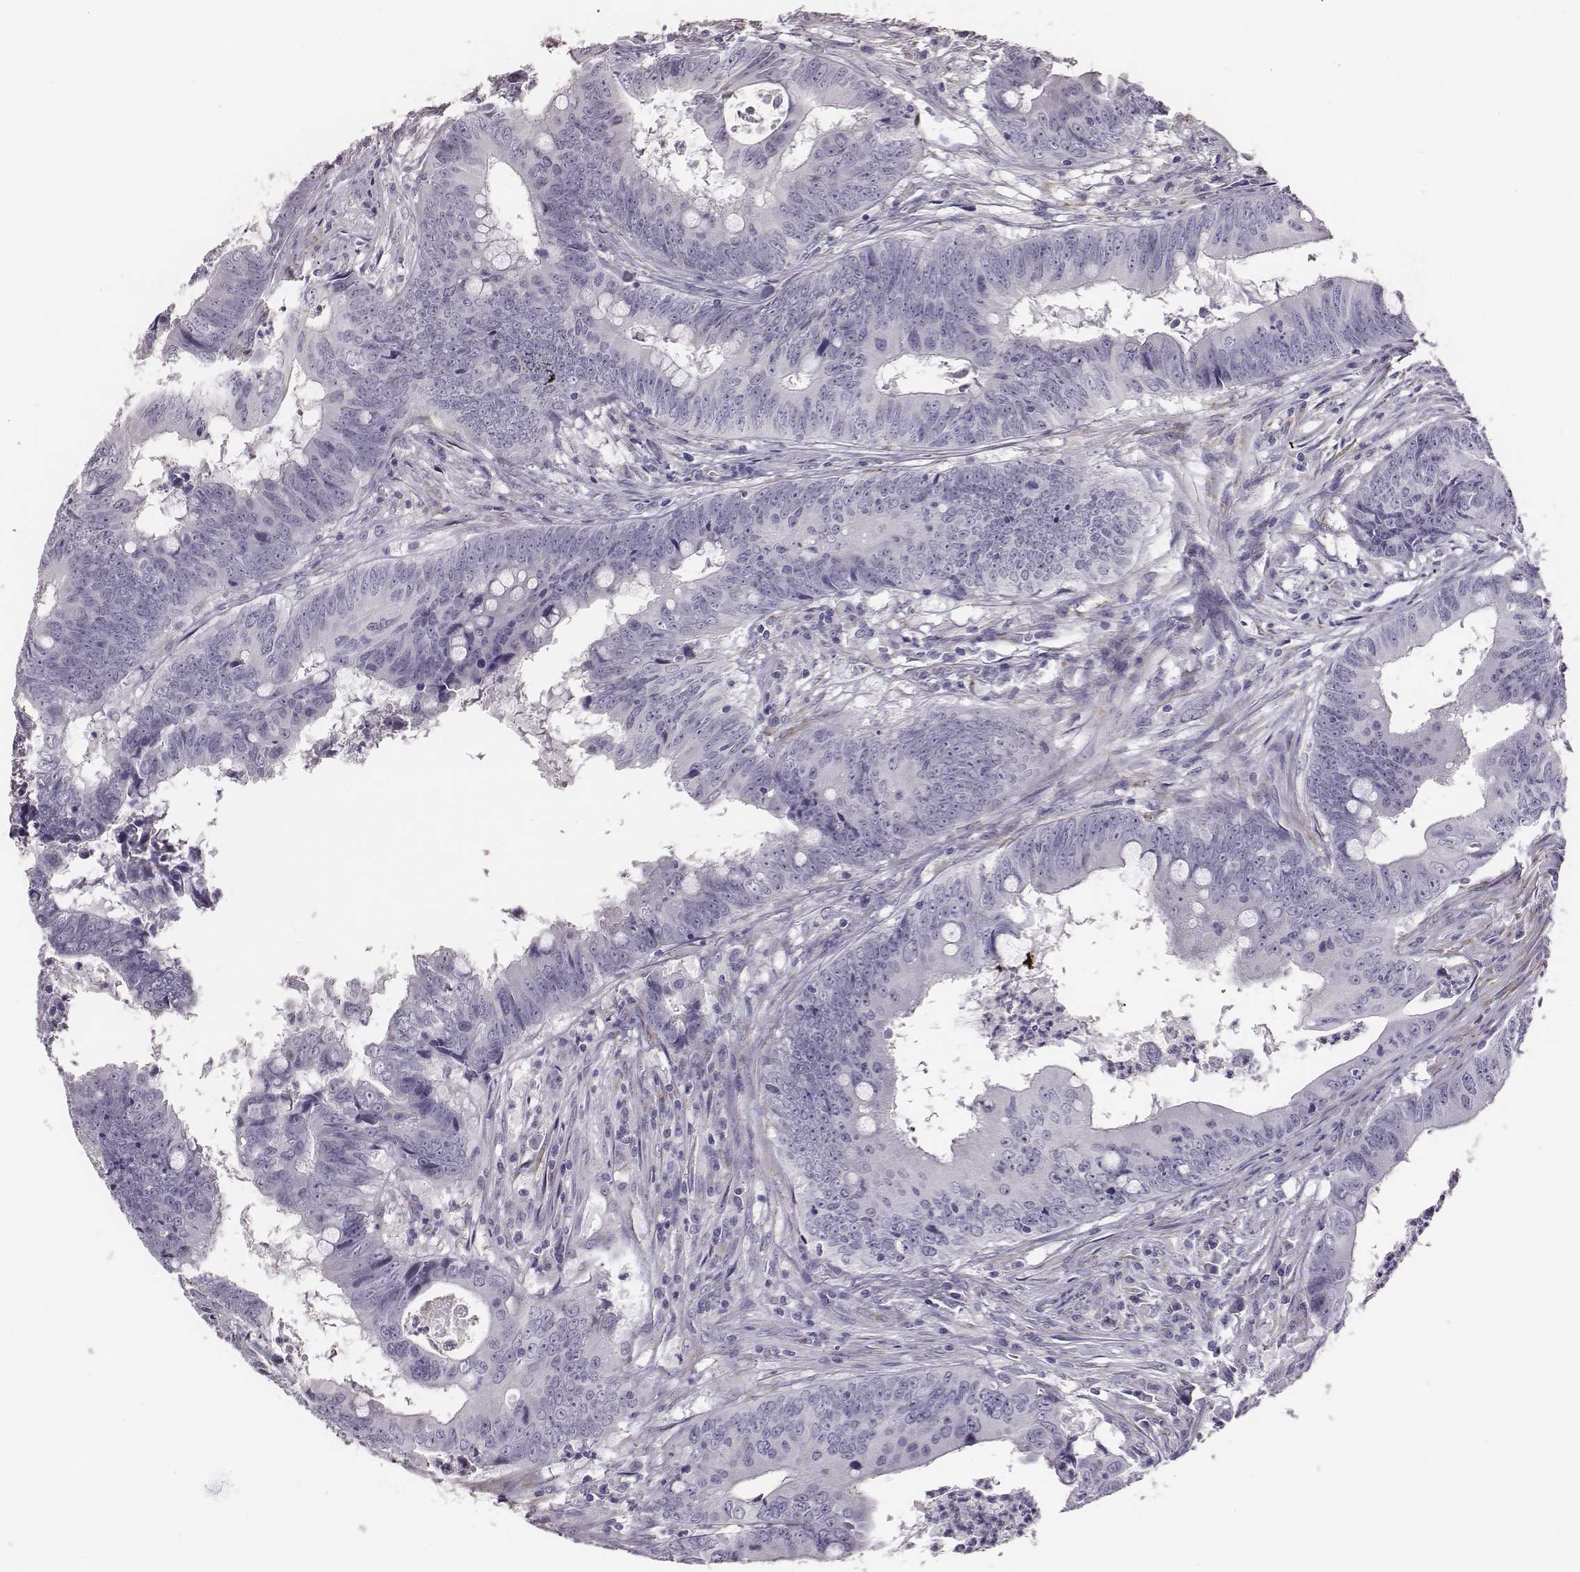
{"staining": {"intensity": "negative", "quantity": "none", "location": "none"}, "tissue": "colorectal cancer", "cell_type": "Tumor cells", "image_type": "cancer", "snomed": [{"axis": "morphology", "description": "Adenocarcinoma, NOS"}, {"axis": "topography", "description": "Colon"}], "caption": "Immunohistochemistry (IHC) micrograph of neoplastic tissue: human colorectal cancer (adenocarcinoma) stained with DAB demonstrates no significant protein staining in tumor cells.", "gene": "GUCA1A", "patient": {"sex": "female", "age": 82}}